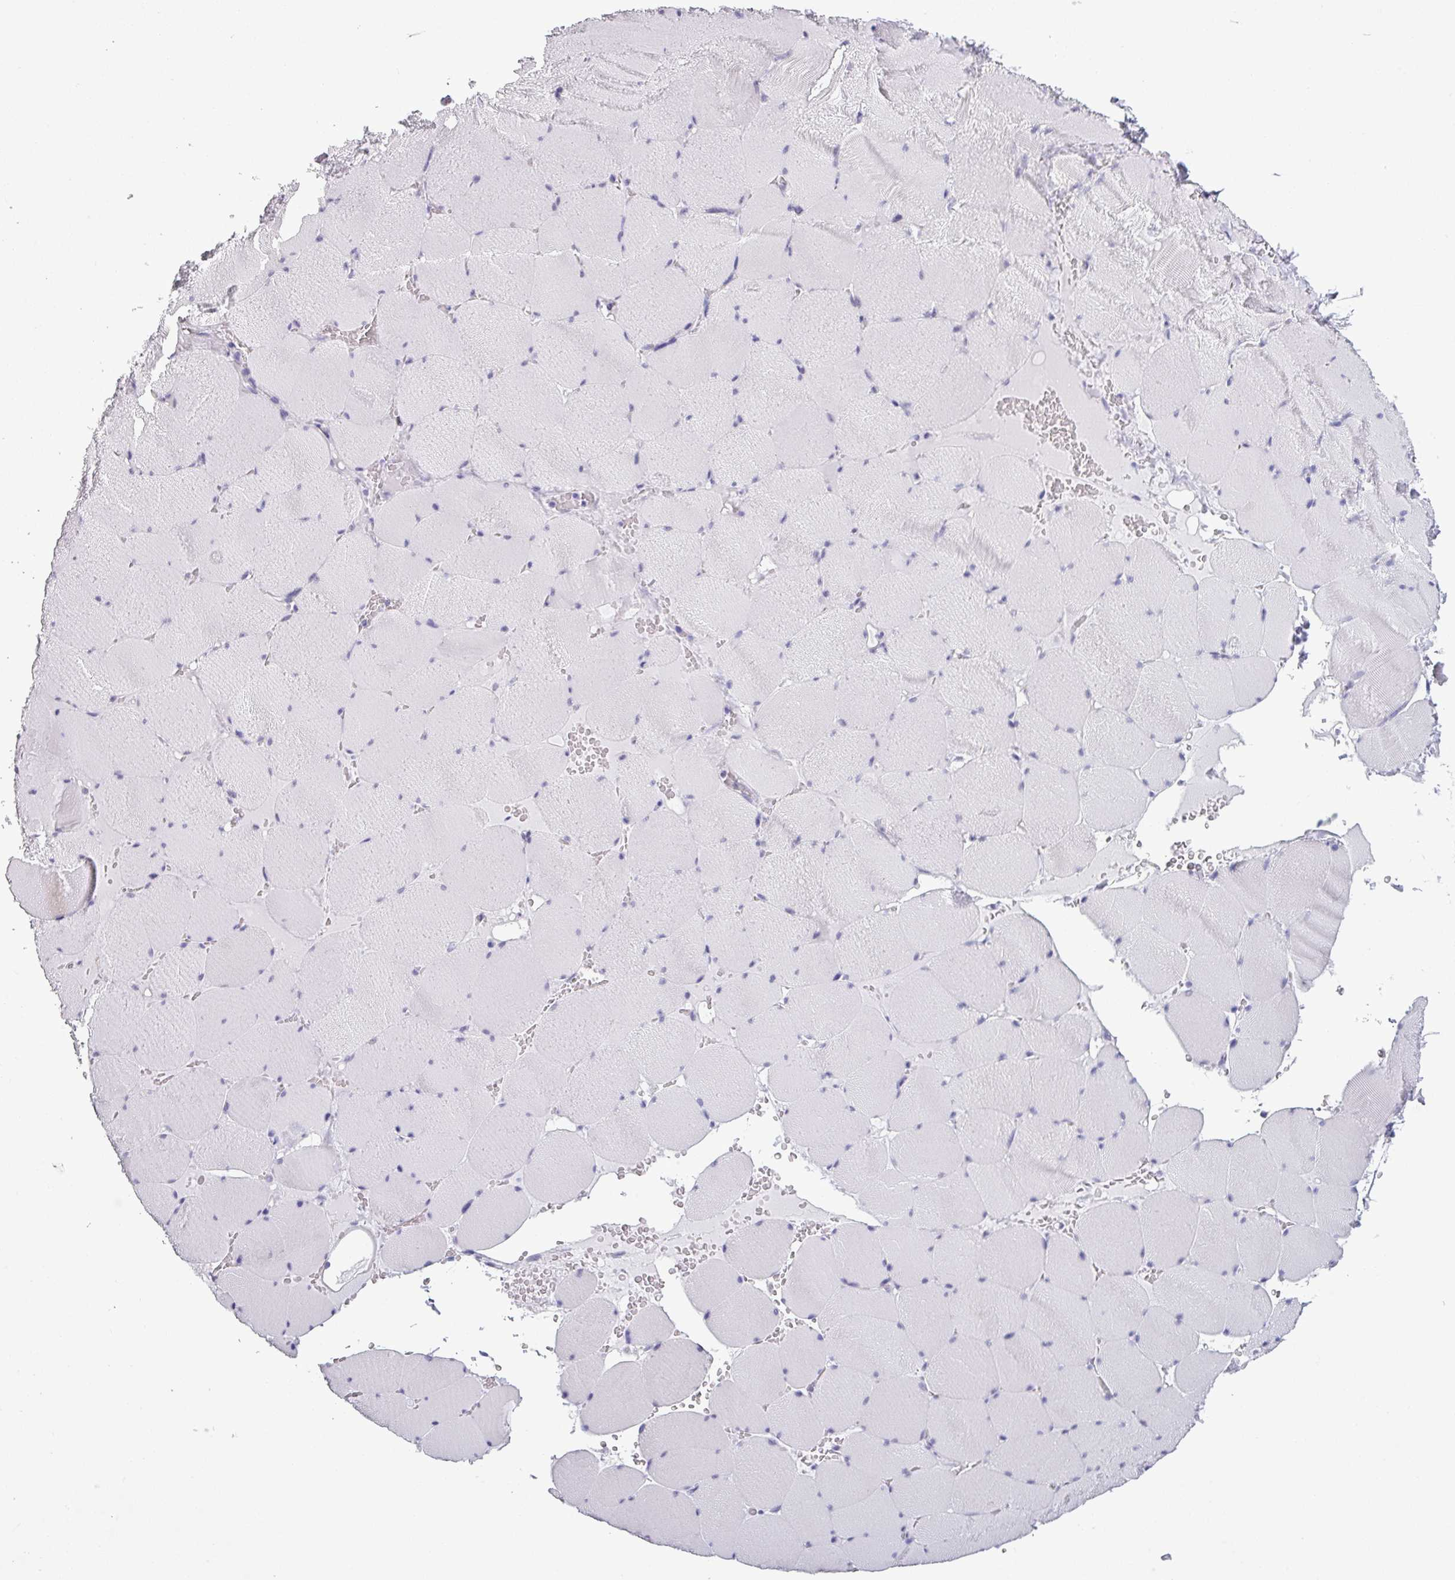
{"staining": {"intensity": "negative", "quantity": "none", "location": "none"}, "tissue": "skeletal muscle", "cell_type": "Myocytes", "image_type": "normal", "snomed": [{"axis": "morphology", "description": "Normal tissue, NOS"}, {"axis": "topography", "description": "Skeletal muscle"}, {"axis": "topography", "description": "Head-Neck"}], "caption": "Myocytes are negative for protein expression in normal human skeletal muscle. (Immunohistochemistry, brightfield microscopy, high magnification).", "gene": "SRGAP1", "patient": {"sex": "male", "age": 66}}